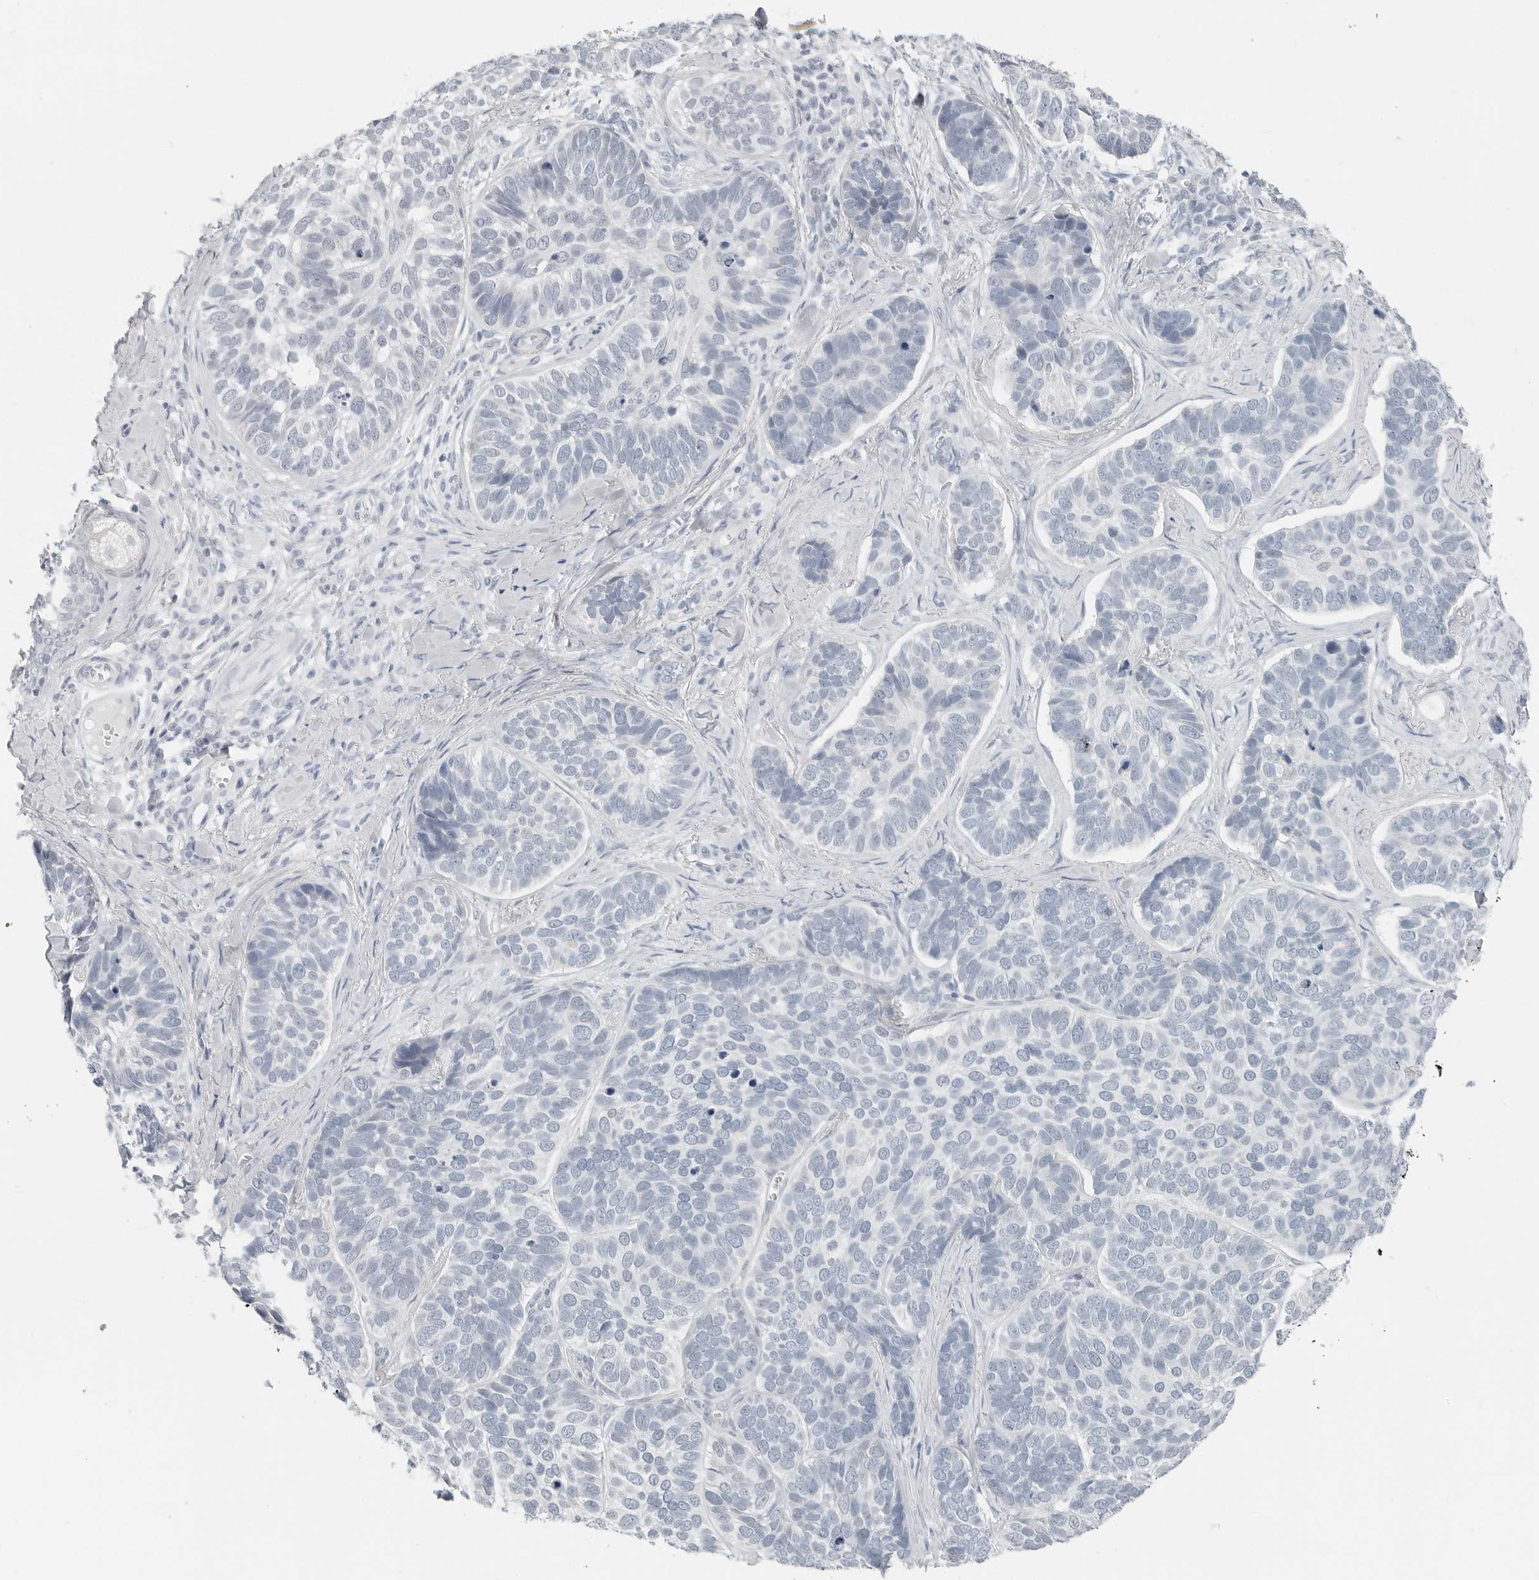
{"staining": {"intensity": "negative", "quantity": "none", "location": "none"}, "tissue": "skin cancer", "cell_type": "Tumor cells", "image_type": "cancer", "snomed": [{"axis": "morphology", "description": "Basal cell carcinoma"}, {"axis": "topography", "description": "Skin"}], "caption": "Immunohistochemical staining of skin basal cell carcinoma exhibits no significant expression in tumor cells. The staining is performed using DAB brown chromogen with nuclei counter-stained in using hematoxylin.", "gene": "XIRP1", "patient": {"sex": "male", "age": 62}}